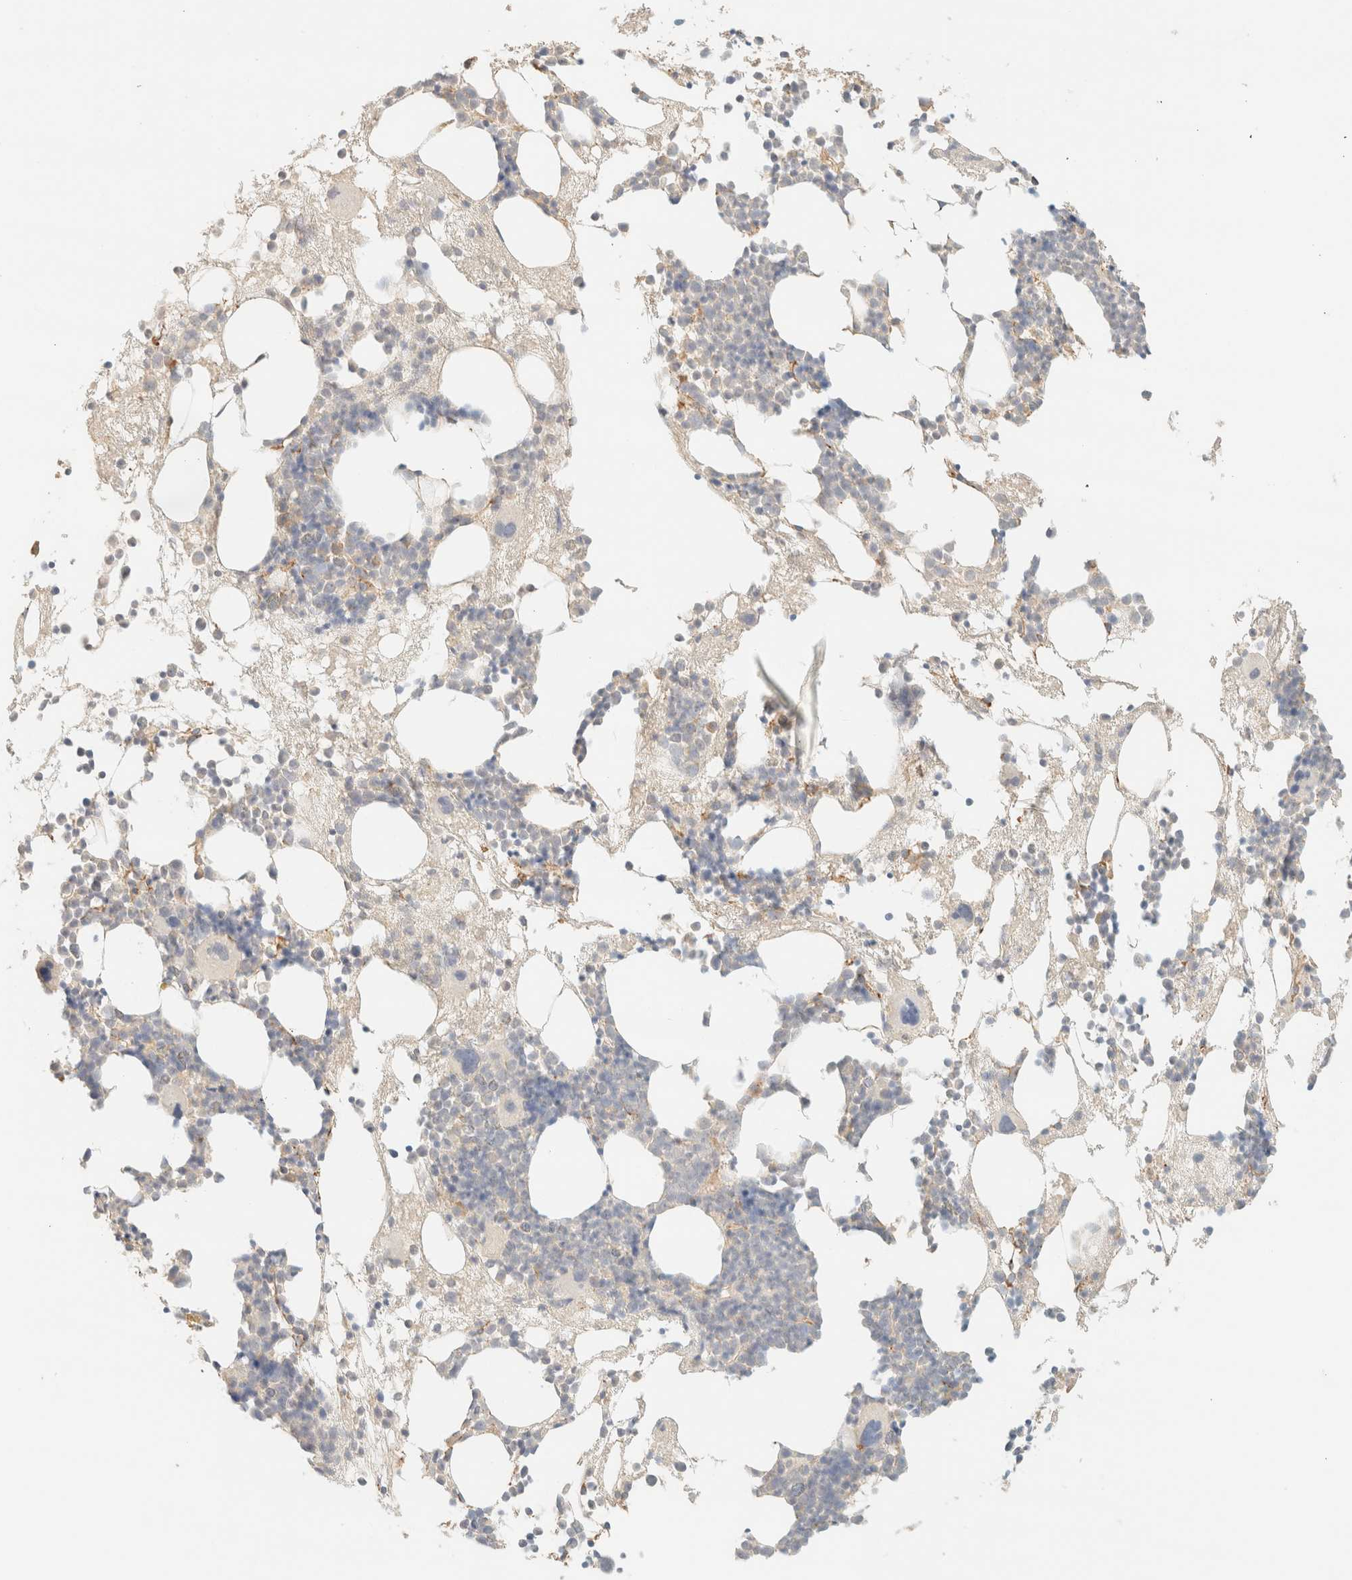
{"staining": {"intensity": "negative", "quantity": "none", "location": "none"}, "tissue": "bone marrow", "cell_type": "Hematopoietic cells", "image_type": "normal", "snomed": [{"axis": "morphology", "description": "Normal tissue, NOS"}, {"axis": "morphology", "description": "Inflammation, NOS"}, {"axis": "topography", "description": "Bone marrow"}], "caption": "Benign bone marrow was stained to show a protein in brown. There is no significant expression in hematopoietic cells. (Stains: DAB (3,3'-diaminobenzidine) immunohistochemistry (IHC) with hematoxylin counter stain, Microscopy: brightfield microscopy at high magnification).", "gene": "SPARCL1", "patient": {"sex": "female", "age": 81}}